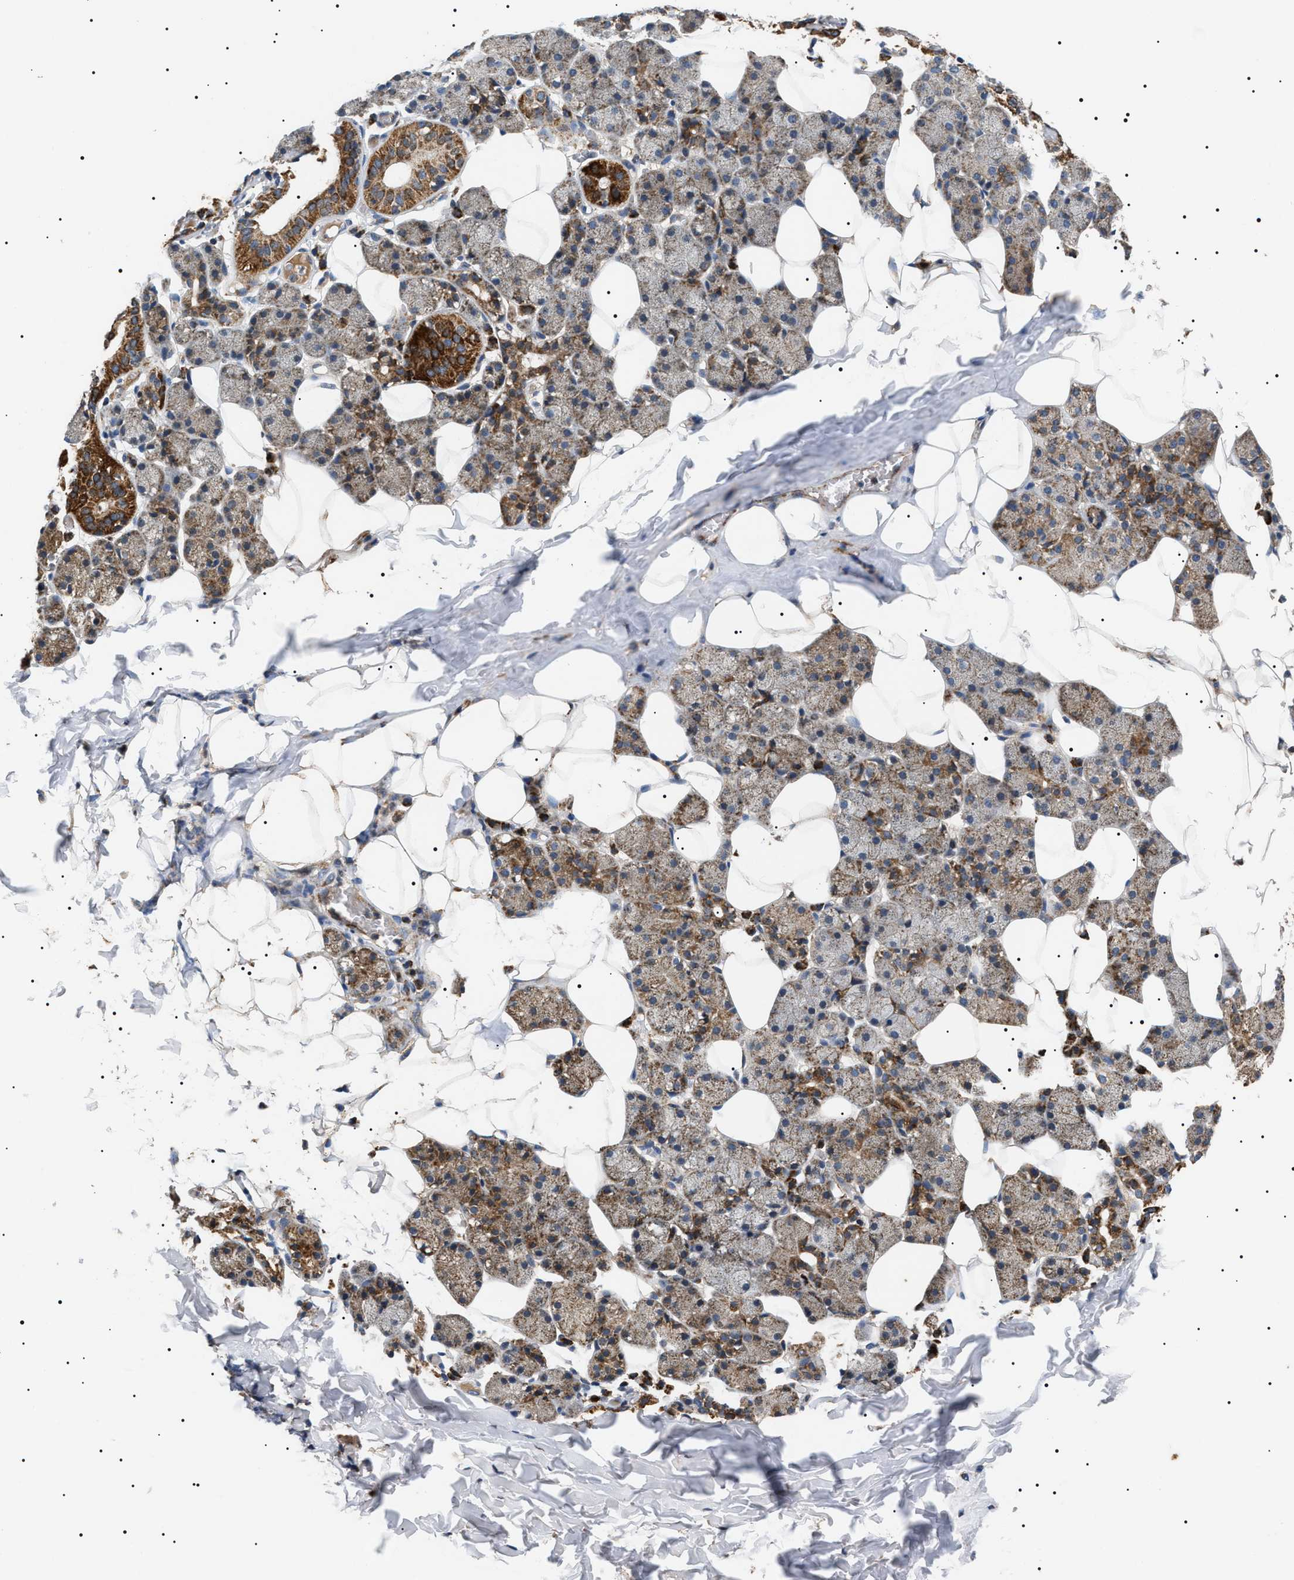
{"staining": {"intensity": "moderate", "quantity": ">75%", "location": "cytoplasmic/membranous"}, "tissue": "salivary gland", "cell_type": "Glandular cells", "image_type": "normal", "snomed": [{"axis": "morphology", "description": "Normal tissue, NOS"}, {"axis": "topography", "description": "Salivary gland"}], "caption": "Immunohistochemical staining of unremarkable salivary gland demonstrates moderate cytoplasmic/membranous protein positivity in approximately >75% of glandular cells. (Brightfield microscopy of DAB IHC at high magnification).", "gene": "OXSM", "patient": {"sex": "female", "age": 33}}